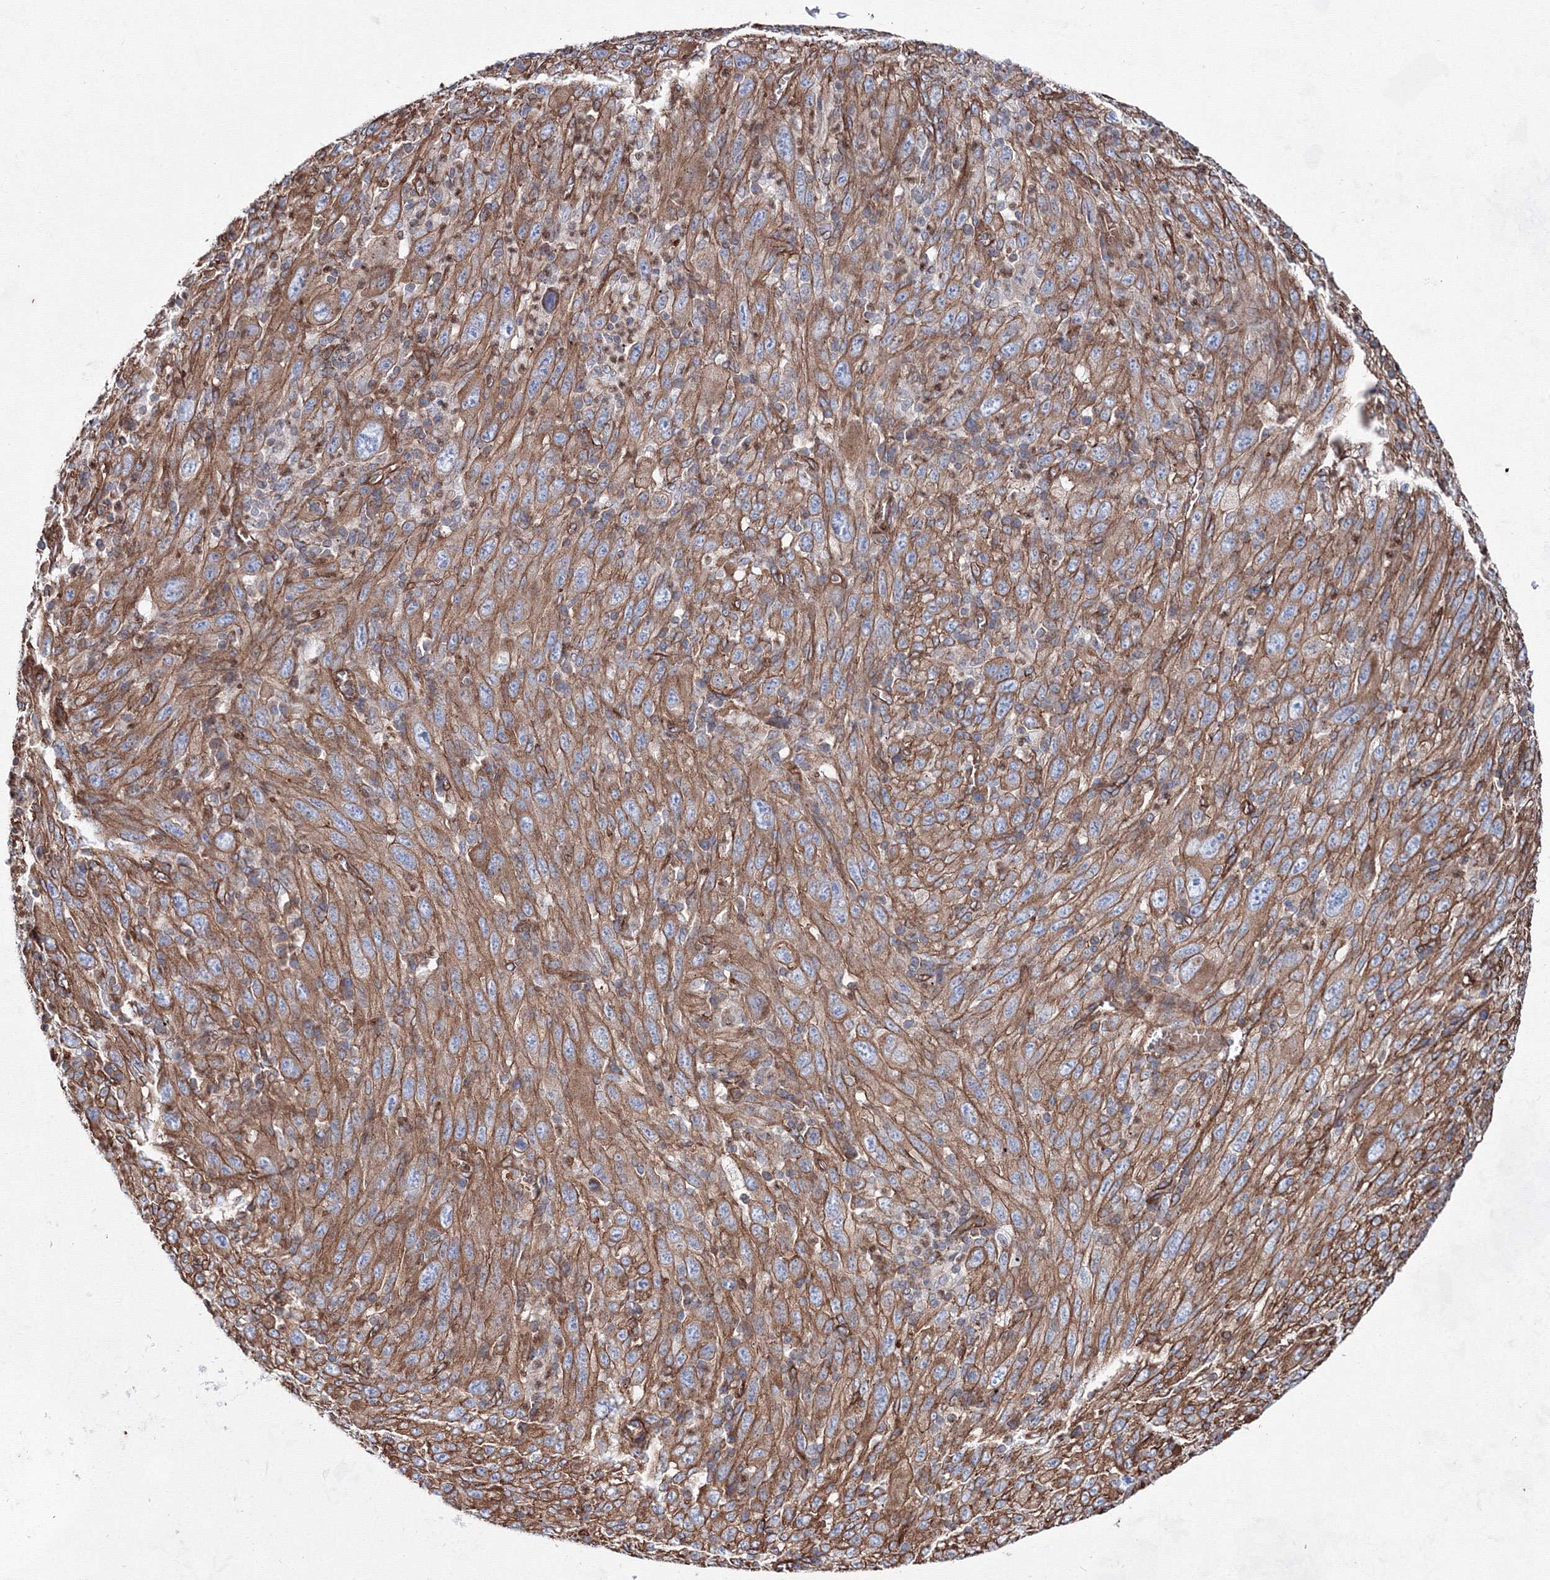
{"staining": {"intensity": "moderate", "quantity": ">75%", "location": "cytoplasmic/membranous"}, "tissue": "melanoma", "cell_type": "Tumor cells", "image_type": "cancer", "snomed": [{"axis": "morphology", "description": "Malignant melanoma, Metastatic site"}, {"axis": "topography", "description": "Skin"}], "caption": "This histopathology image demonstrates immunohistochemistry (IHC) staining of melanoma, with medium moderate cytoplasmic/membranous expression in approximately >75% of tumor cells.", "gene": "ANKRD37", "patient": {"sex": "female", "age": 56}}